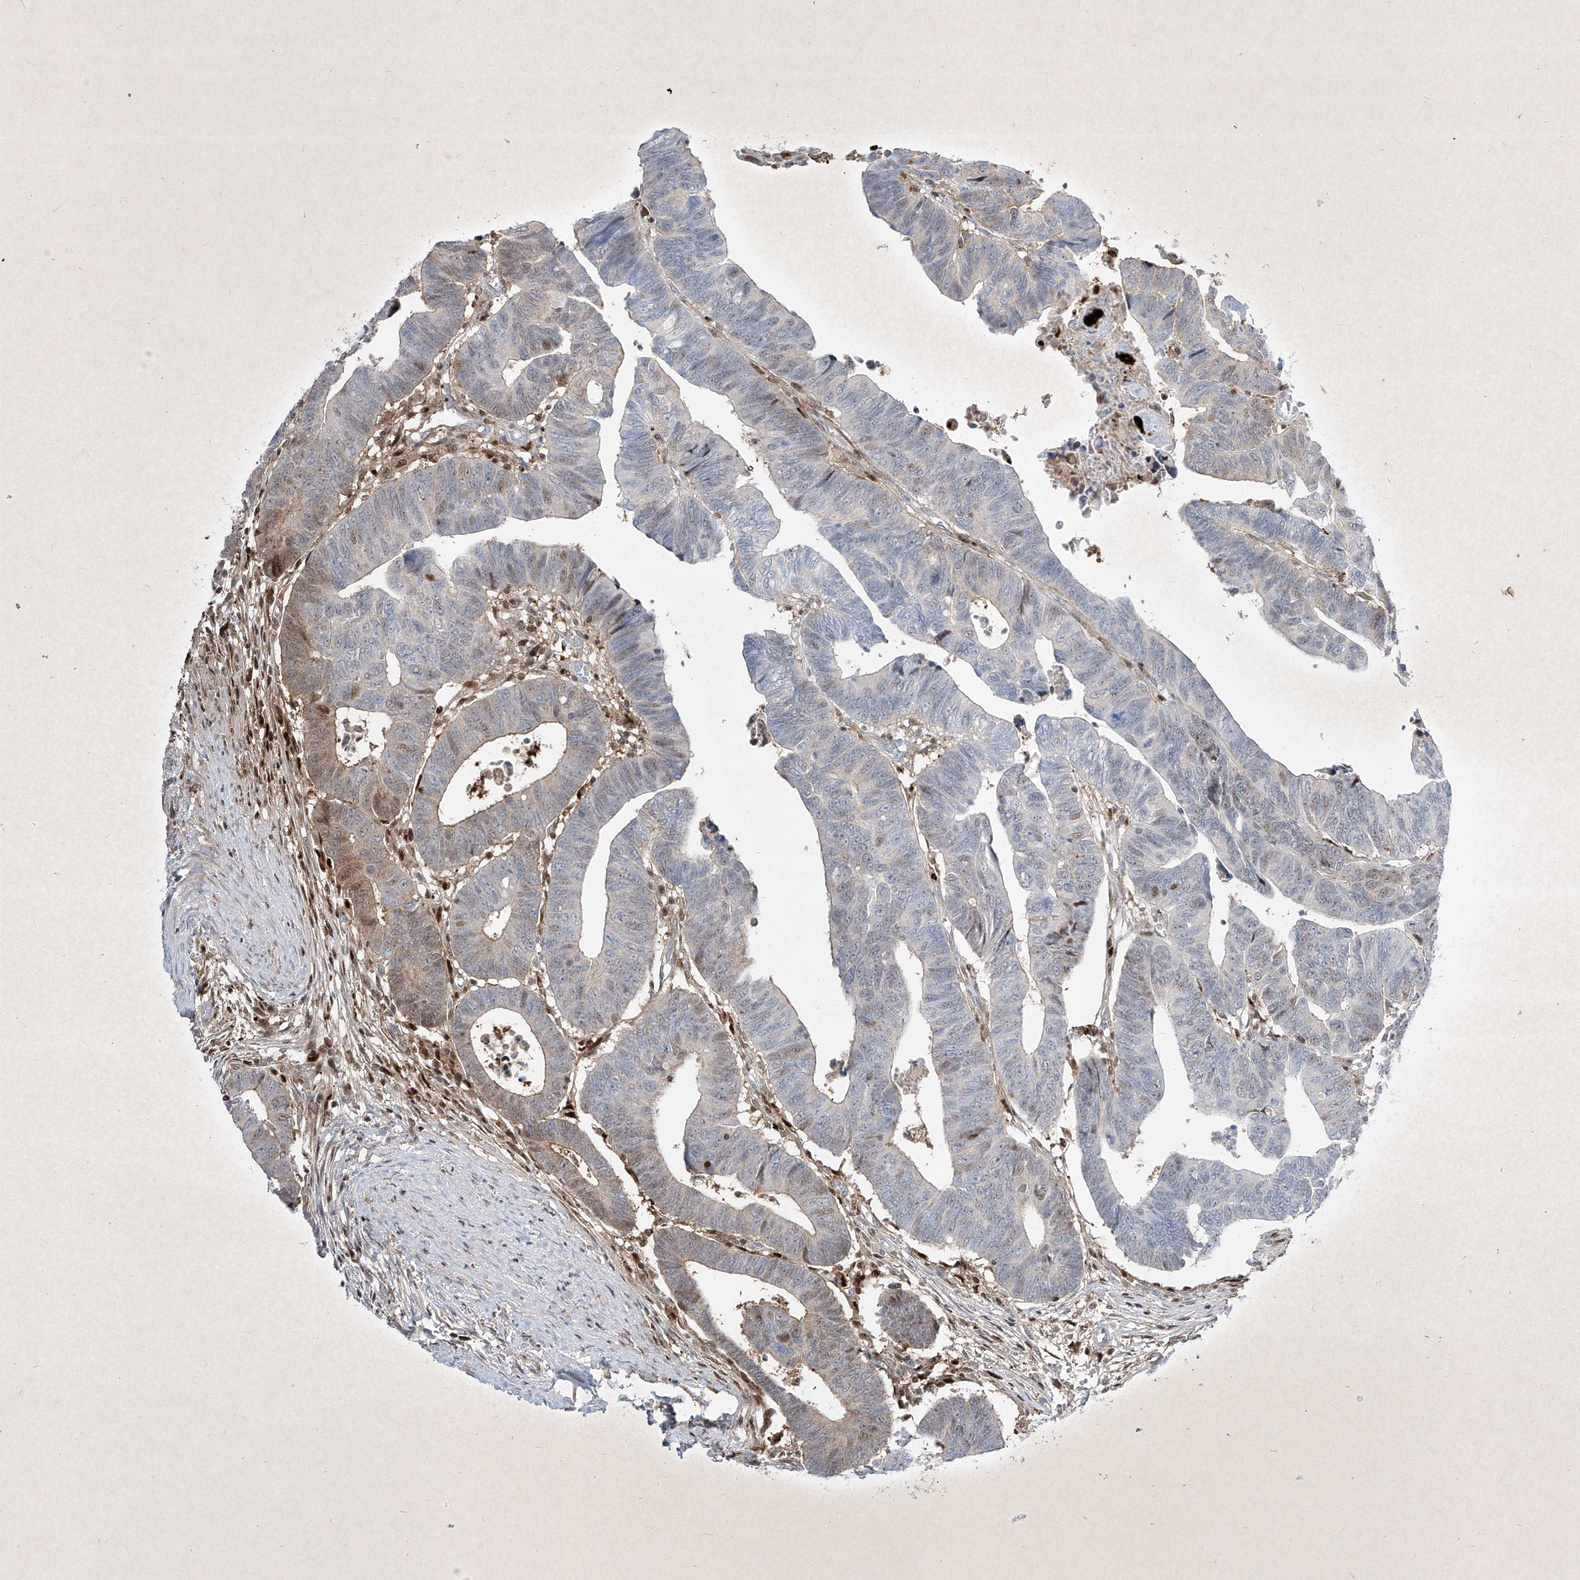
{"staining": {"intensity": "moderate", "quantity": "<25%", "location": "cytoplasmic/membranous,nuclear"}, "tissue": "colorectal cancer", "cell_type": "Tumor cells", "image_type": "cancer", "snomed": [{"axis": "morphology", "description": "Adenocarcinoma, NOS"}, {"axis": "topography", "description": "Rectum"}], "caption": "IHC micrograph of colorectal adenocarcinoma stained for a protein (brown), which shows low levels of moderate cytoplasmic/membranous and nuclear staining in approximately <25% of tumor cells.", "gene": "PSMB10", "patient": {"sex": "female", "age": 65}}